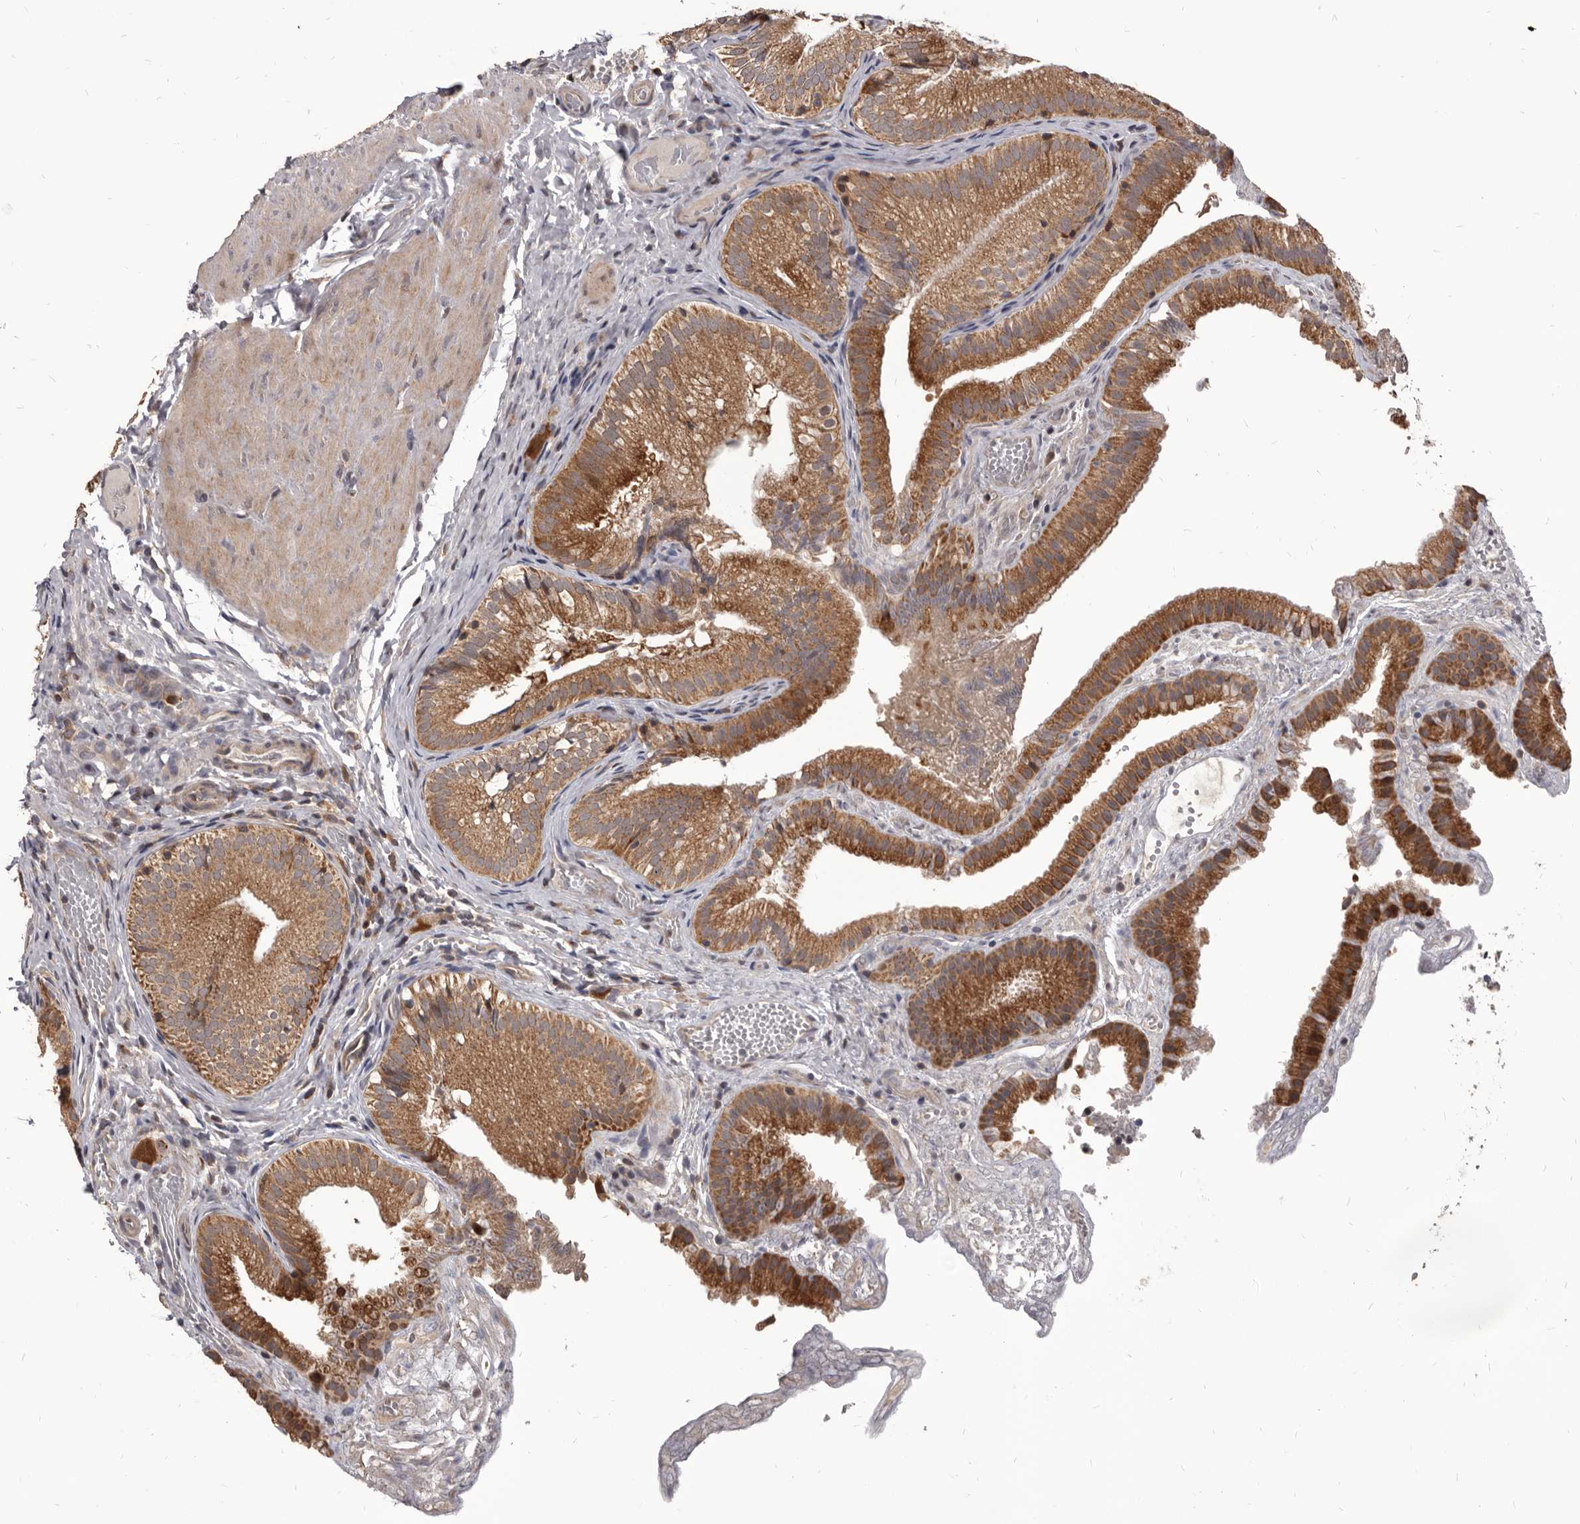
{"staining": {"intensity": "moderate", "quantity": ">75%", "location": "cytoplasmic/membranous"}, "tissue": "gallbladder", "cell_type": "Glandular cells", "image_type": "normal", "snomed": [{"axis": "morphology", "description": "Normal tissue, NOS"}, {"axis": "topography", "description": "Gallbladder"}], "caption": "Brown immunohistochemical staining in benign human gallbladder displays moderate cytoplasmic/membranous expression in approximately >75% of glandular cells. The staining was performed using DAB, with brown indicating positive protein expression. Nuclei are stained blue with hematoxylin.", "gene": "MAP3K14", "patient": {"sex": "female", "age": 30}}